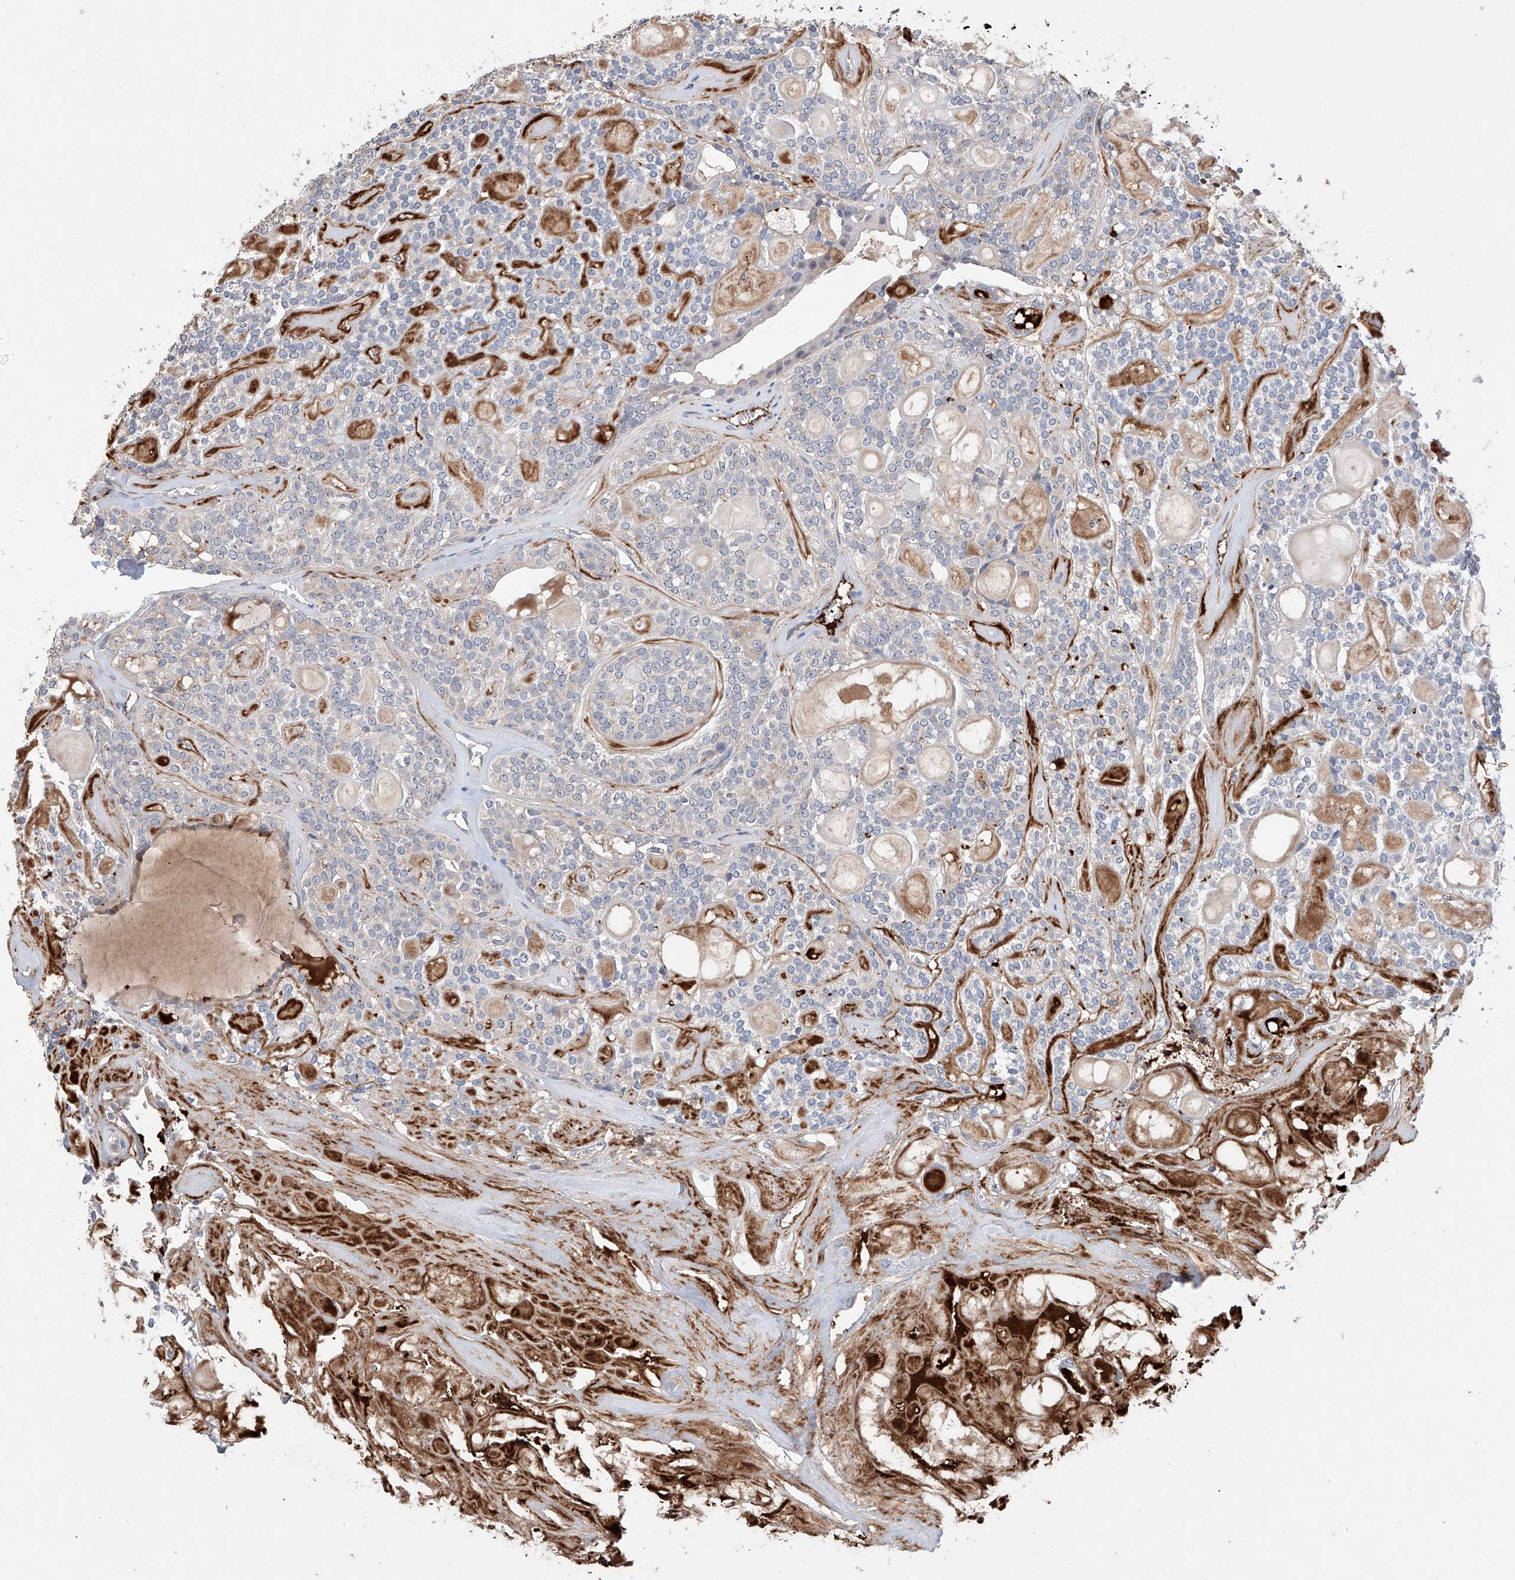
{"staining": {"intensity": "negative", "quantity": "none", "location": "none"}, "tissue": "head and neck cancer", "cell_type": "Tumor cells", "image_type": "cancer", "snomed": [{"axis": "morphology", "description": "Adenocarcinoma, NOS"}, {"axis": "topography", "description": "Head-Neck"}], "caption": "DAB (3,3'-diaminobenzidine) immunohistochemical staining of head and neck cancer shows no significant staining in tumor cells. (DAB immunohistochemistry with hematoxylin counter stain).", "gene": "AFG1L", "patient": {"sex": "male", "age": 66}}